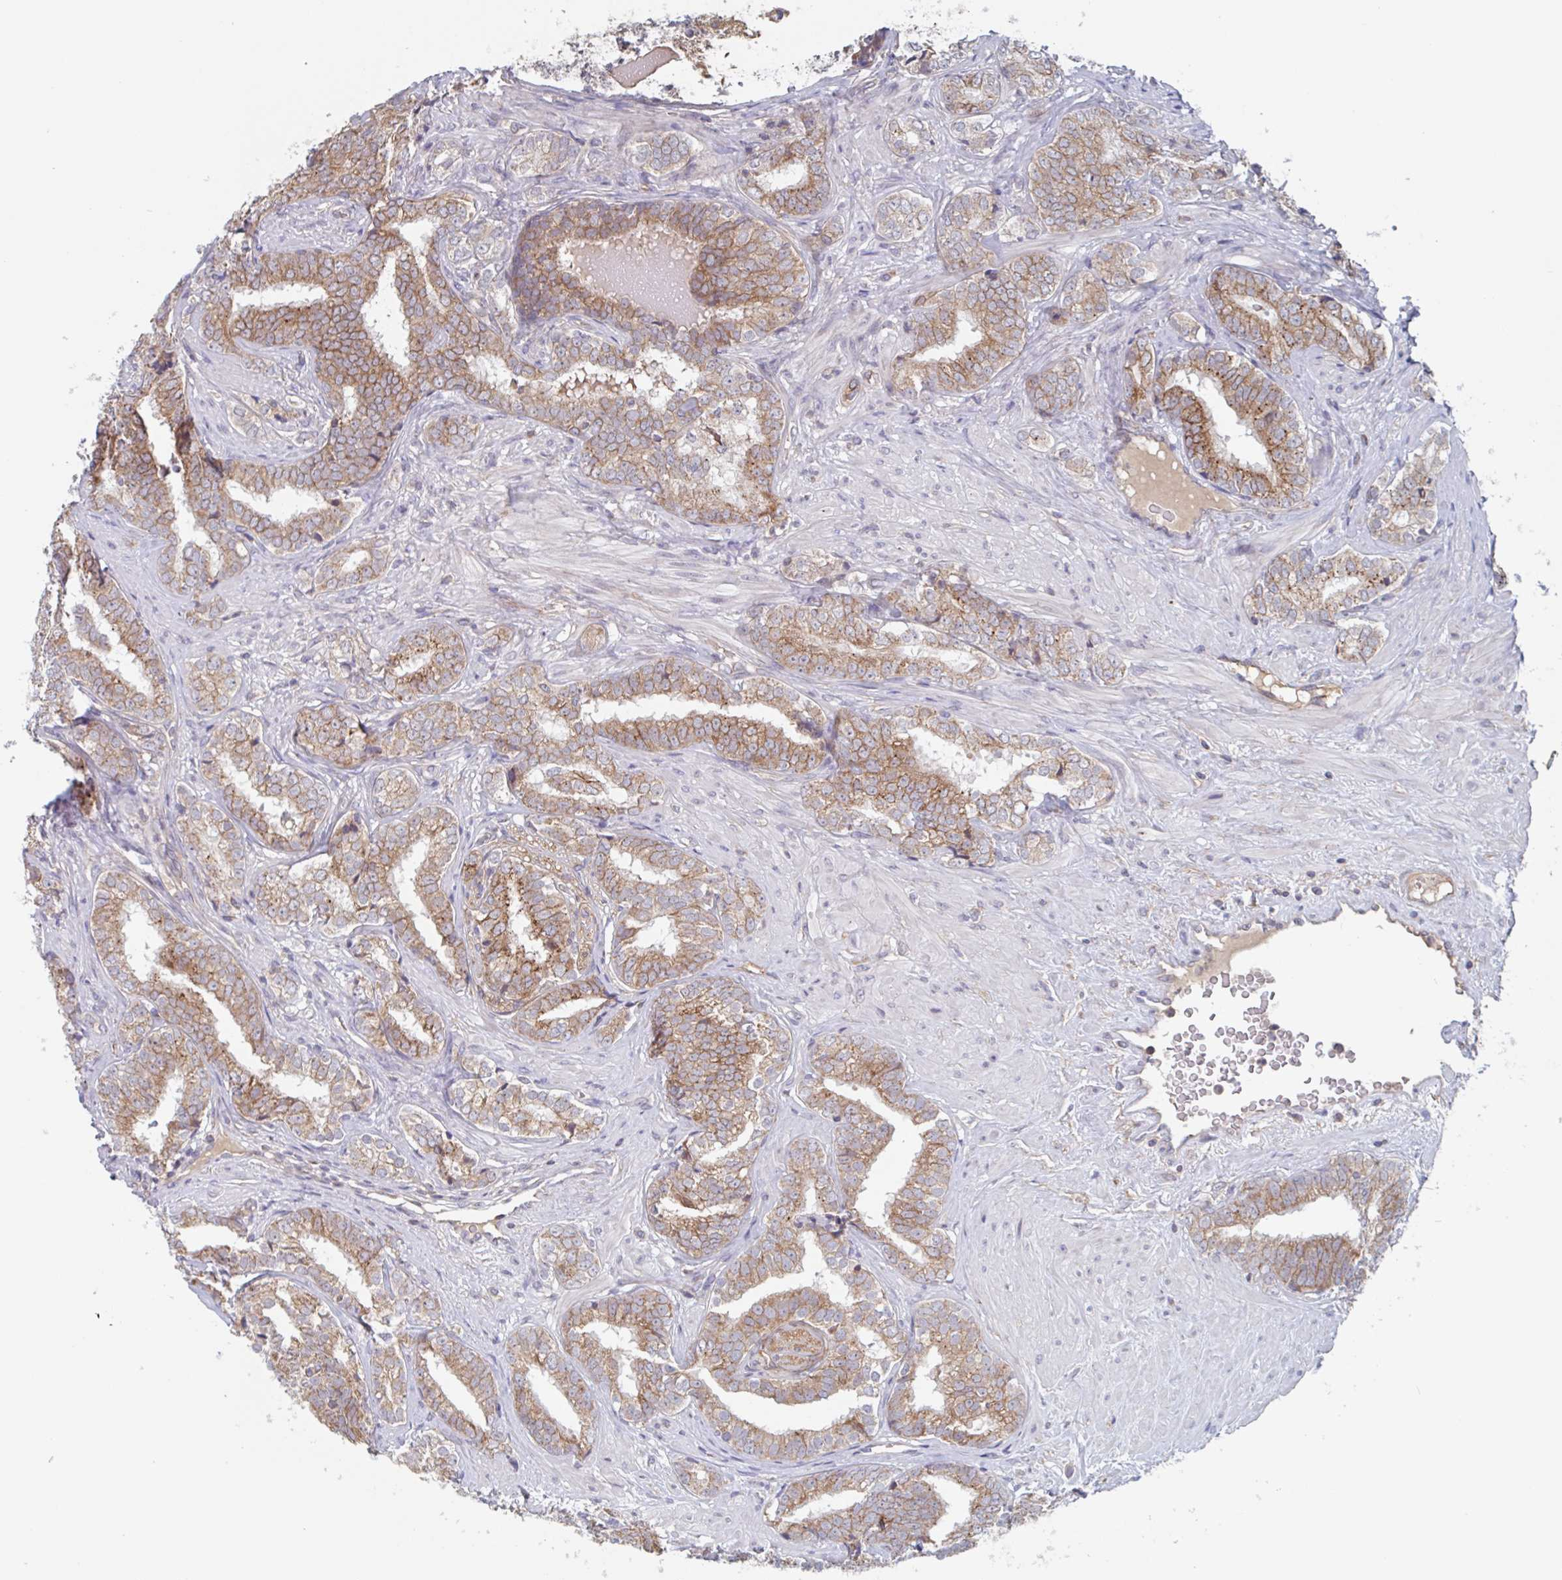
{"staining": {"intensity": "moderate", "quantity": ">75%", "location": "cytoplasmic/membranous"}, "tissue": "prostate cancer", "cell_type": "Tumor cells", "image_type": "cancer", "snomed": [{"axis": "morphology", "description": "Adenocarcinoma, High grade"}, {"axis": "topography", "description": "Prostate"}], "caption": "Protein expression by IHC demonstrates moderate cytoplasmic/membranous positivity in approximately >75% of tumor cells in prostate cancer.", "gene": "SURF1", "patient": {"sex": "male", "age": 72}}